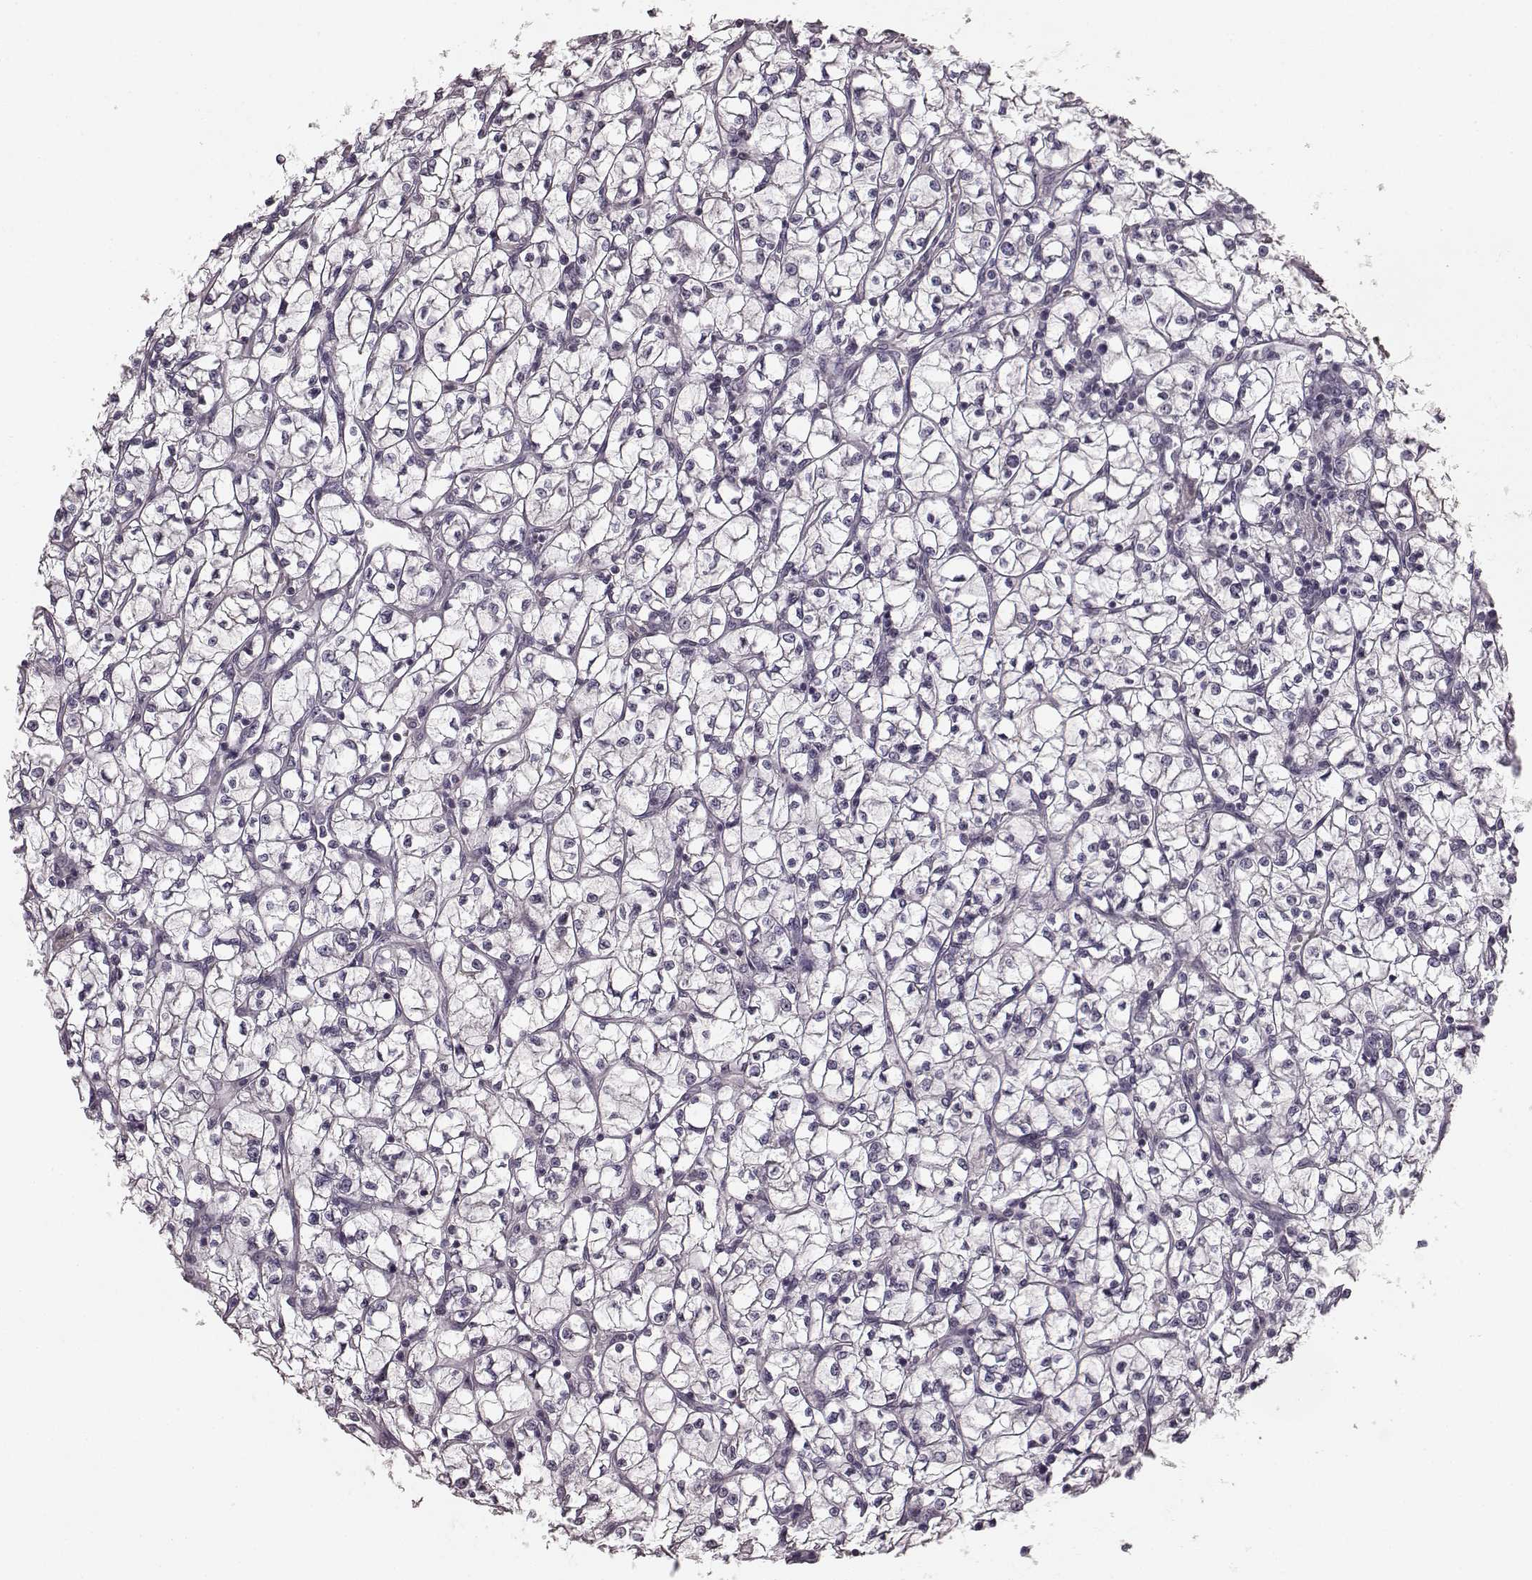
{"staining": {"intensity": "negative", "quantity": "none", "location": "none"}, "tissue": "renal cancer", "cell_type": "Tumor cells", "image_type": "cancer", "snomed": [{"axis": "morphology", "description": "Adenocarcinoma, NOS"}, {"axis": "topography", "description": "Kidney"}], "caption": "Protein analysis of renal cancer (adenocarcinoma) demonstrates no significant staining in tumor cells.", "gene": "RIT2", "patient": {"sex": "female", "age": 64}}